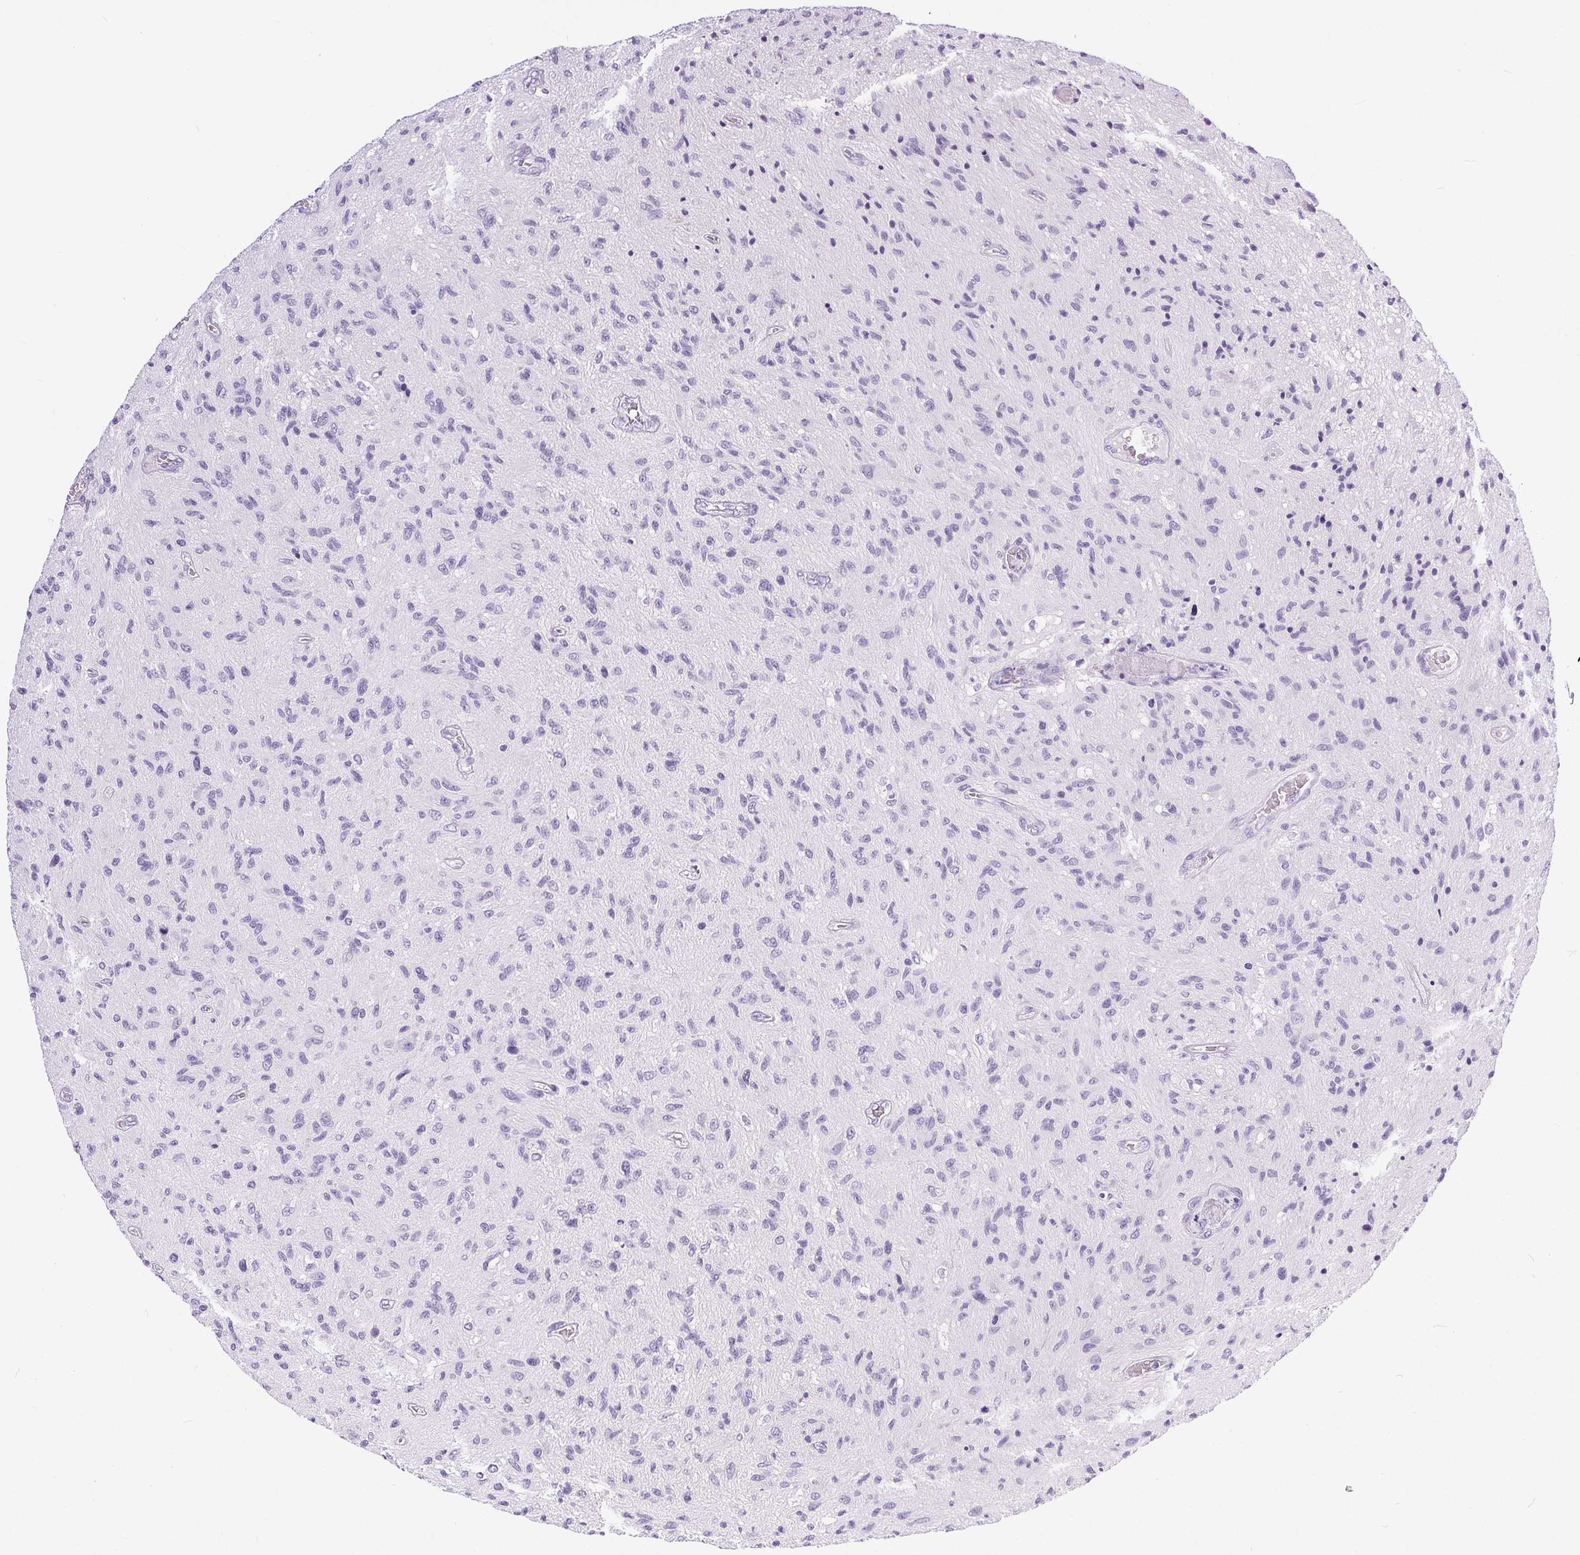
{"staining": {"intensity": "negative", "quantity": "none", "location": "none"}, "tissue": "glioma", "cell_type": "Tumor cells", "image_type": "cancer", "snomed": [{"axis": "morphology", "description": "Glioma, malignant, High grade"}, {"axis": "topography", "description": "Brain"}], "caption": "Glioma was stained to show a protein in brown. There is no significant positivity in tumor cells. (DAB (3,3'-diaminobenzidine) IHC visualized using brightfield microscopy, high magnification).", "gene": "XDH", "patient": {"sex": "male", "age": 54}}